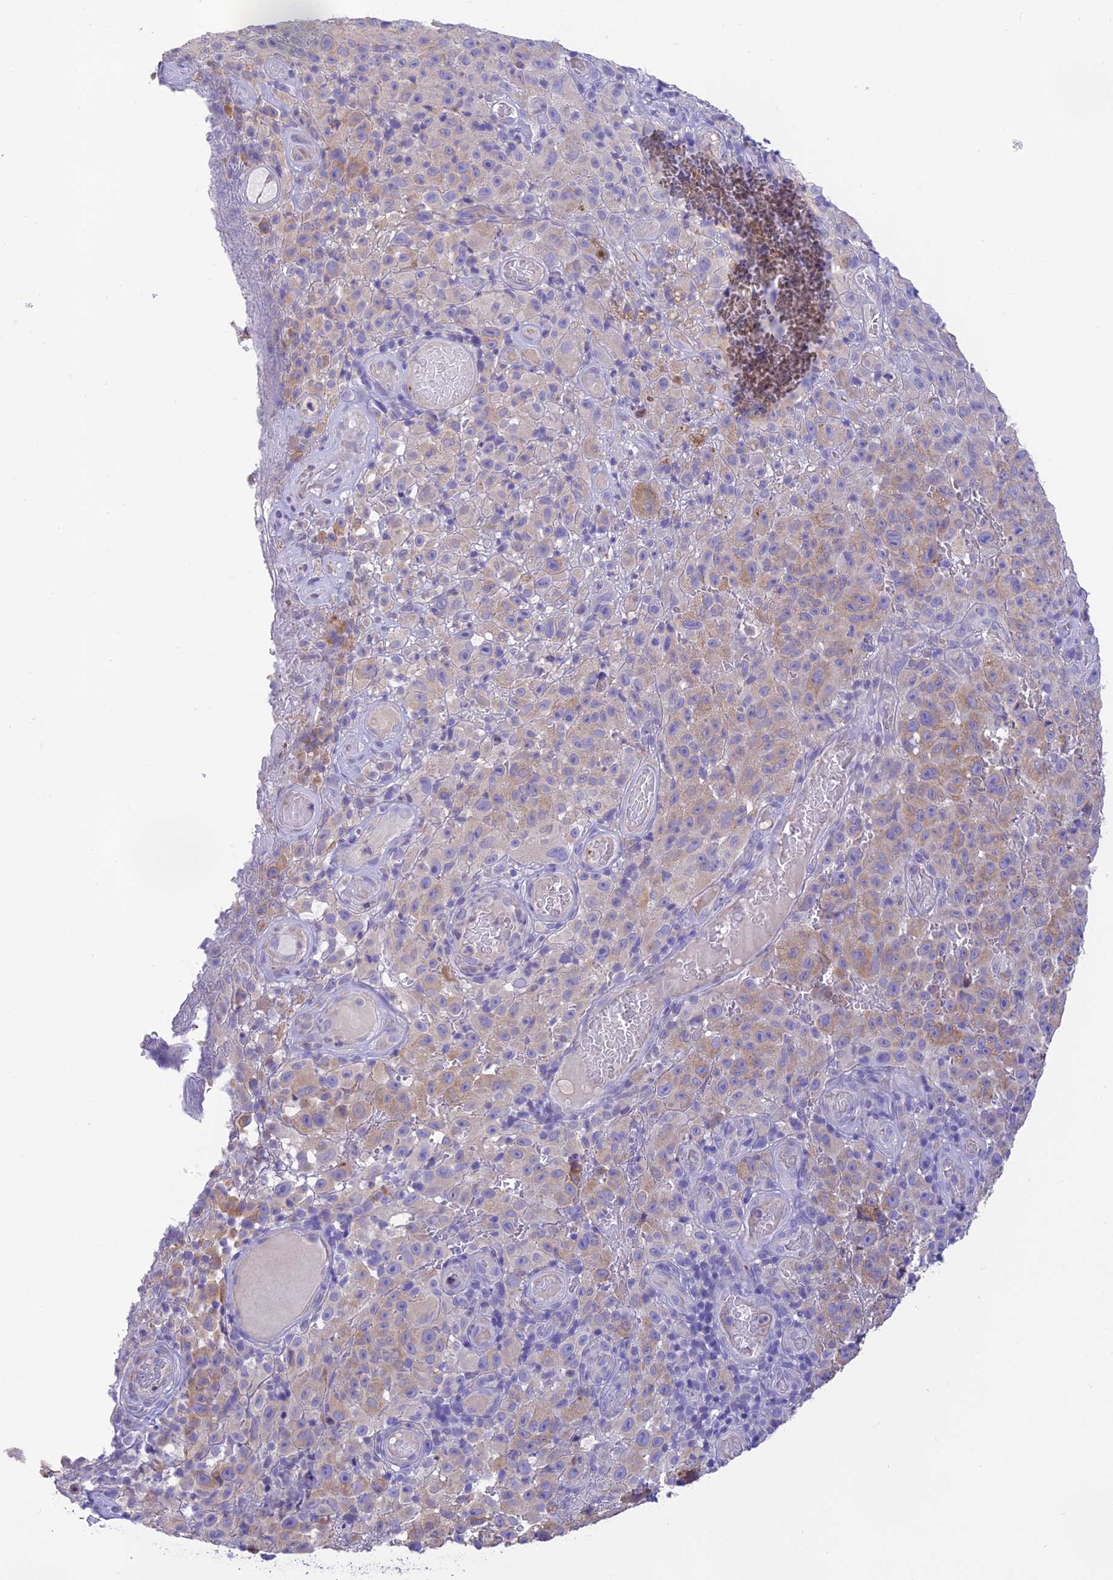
{"staining": {"intensity": "moderate", "quantity": "<25%", "location": "cytoplasmic/membranous"}, "tissue": "melanoma", "cell_type": "Tumor cells", "image_type": "cancer", "snomed": [{"axis": "morphology", "description": "Malignant melanoma, NOS"}, {"axis": "topography", "description": "Skin"}], "caption": "DAB immunohistochemical staining of melanoma displays moderate cytoplasmic/membranous protein staining in approximately <25% of tumor cells.", "gene": "HSD17B2", "patient": {"sex": "female", "age": 82}}